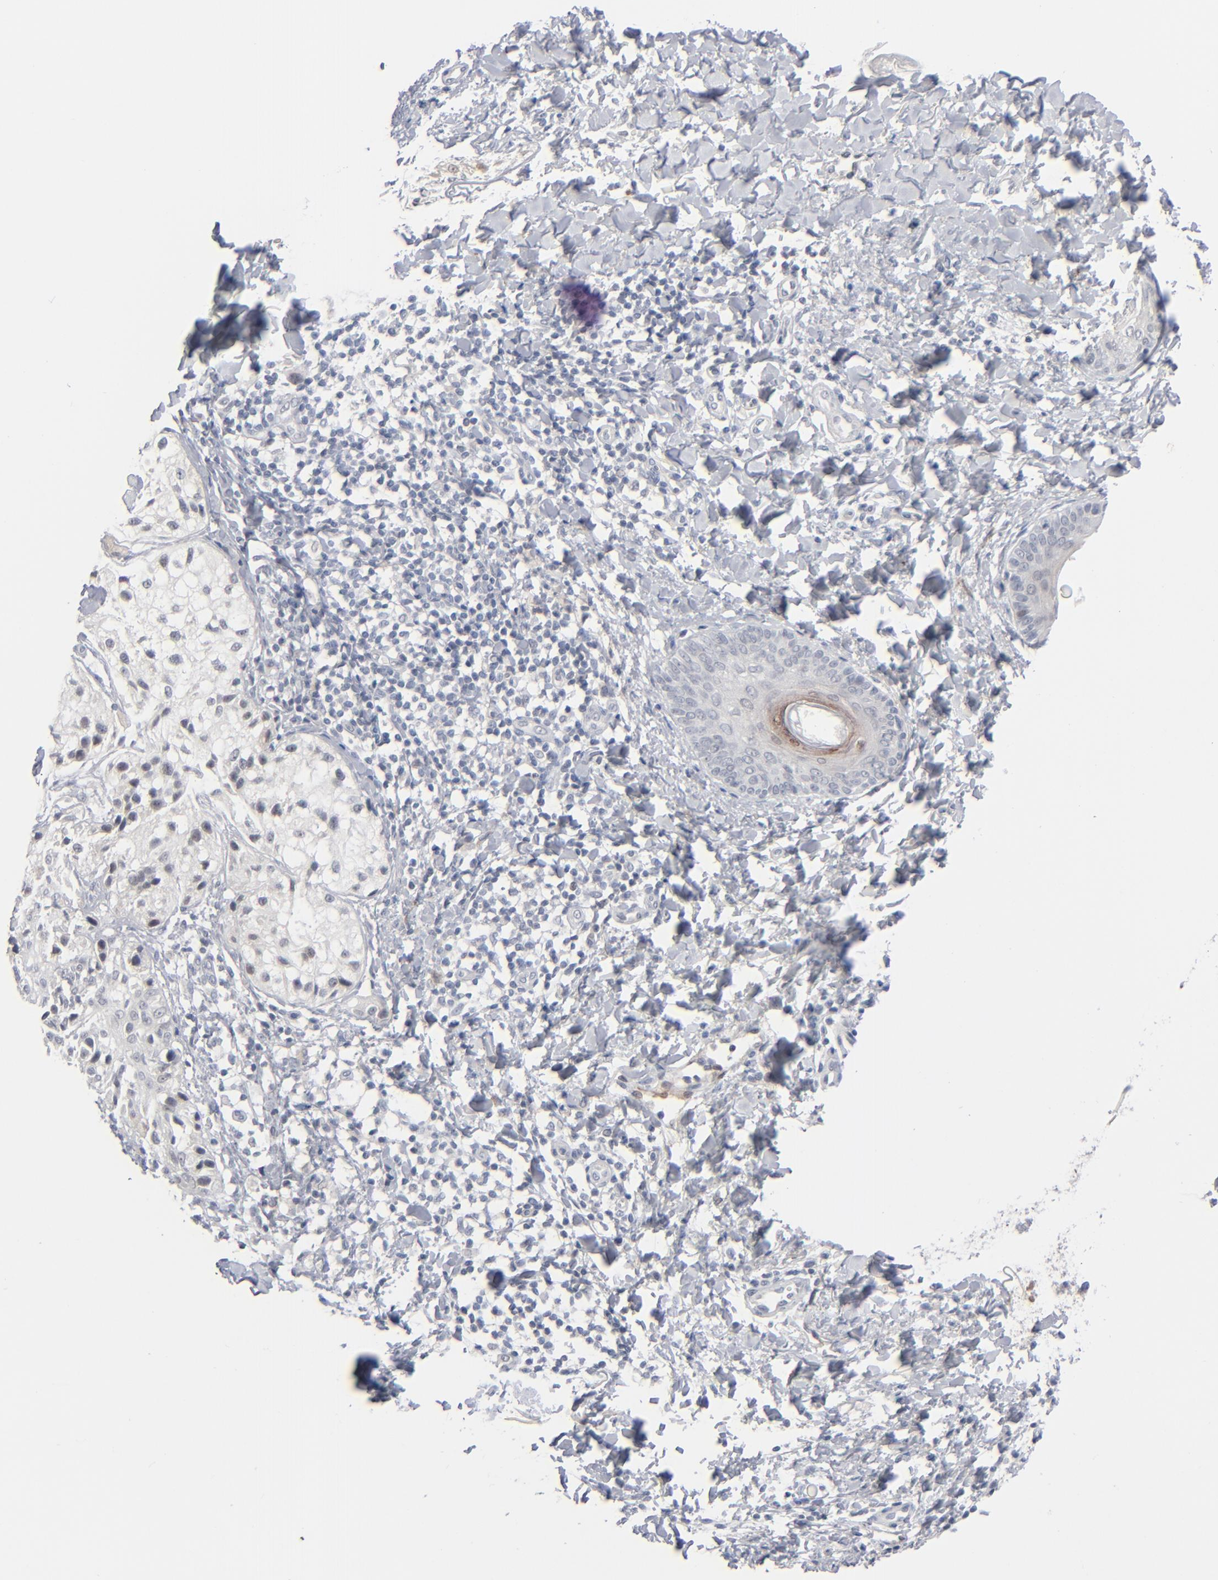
{"staining": {"intensity": "negative", "quantity": "none", "location": "none"}, "tissue": "melanoma", "cell_type": "Tumor cells", "image_type": "cancer", "snomed": [{"axis": "morphology", "description": "Malignant melanoma, NOS"}, {"axis": "topography", "description": "Skin"}], "caption": "IHC histopathology image of human melanoma stained for a protein (brown), which demonstrates no expression in tumor cells.", "gene": "POF1B", "patient": {"sex": "male", "age": 23}}